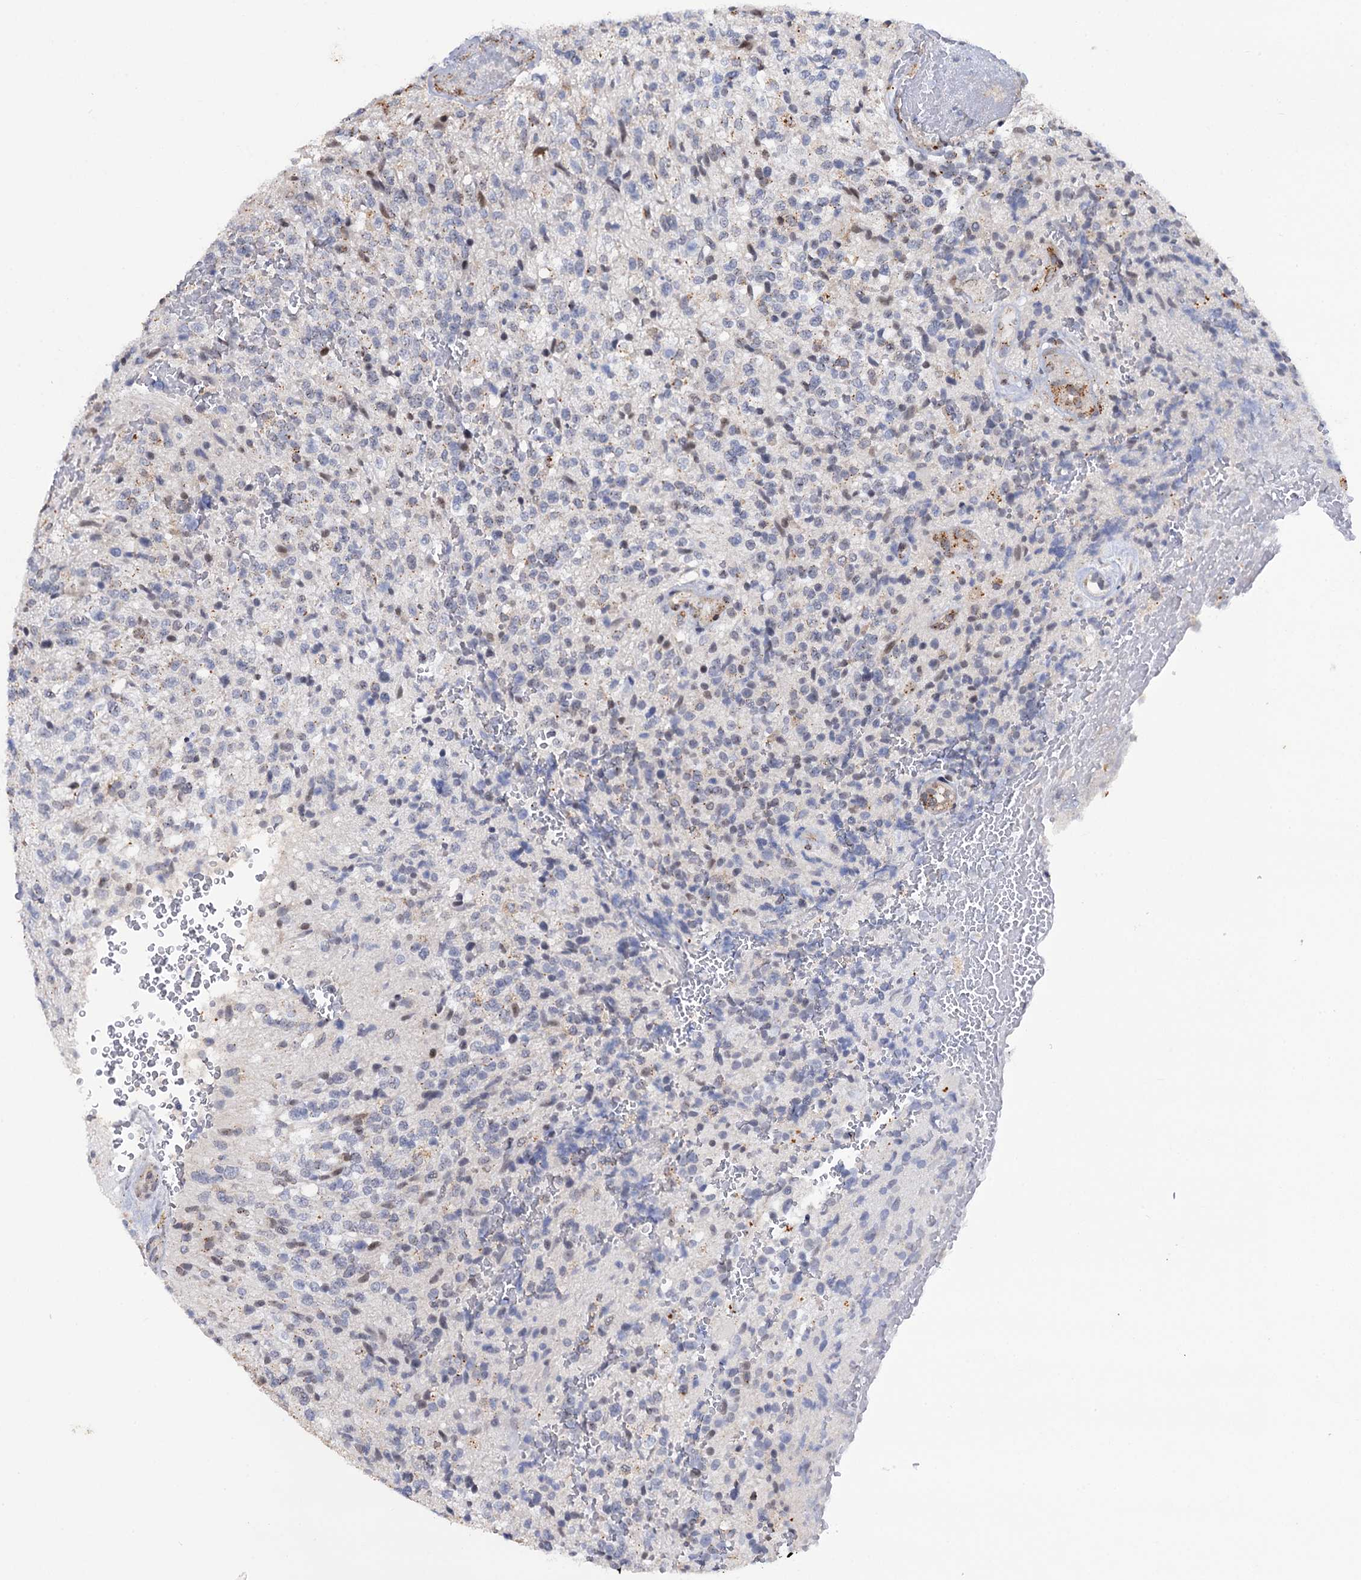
{"staining": {"intensity": "weak", "quantity": "<25%", "location": "nuclear"}, "tissue": "glioma", "cell_type": "Tumor cells", "image_type": "cancer", "snomed": [{"axis": "morphology", "description": "Glioma, malignant, High grade"}, {"axis": "topography", "description": "Brain"}], "caption": "High magnification brightfield microscopy of malignant high-grade glioma stained with DAB (3,3'-diaminobenzidine) (brown) and counterstained with hematoxylin (blue): tumor cells show no significant expression. (Brightfield microscopy of DAB (3,3'-diaminobenzidine) IHC at high magnification).", "gene": "THAP2", "patient": {"sex": "male", "age": 56}}